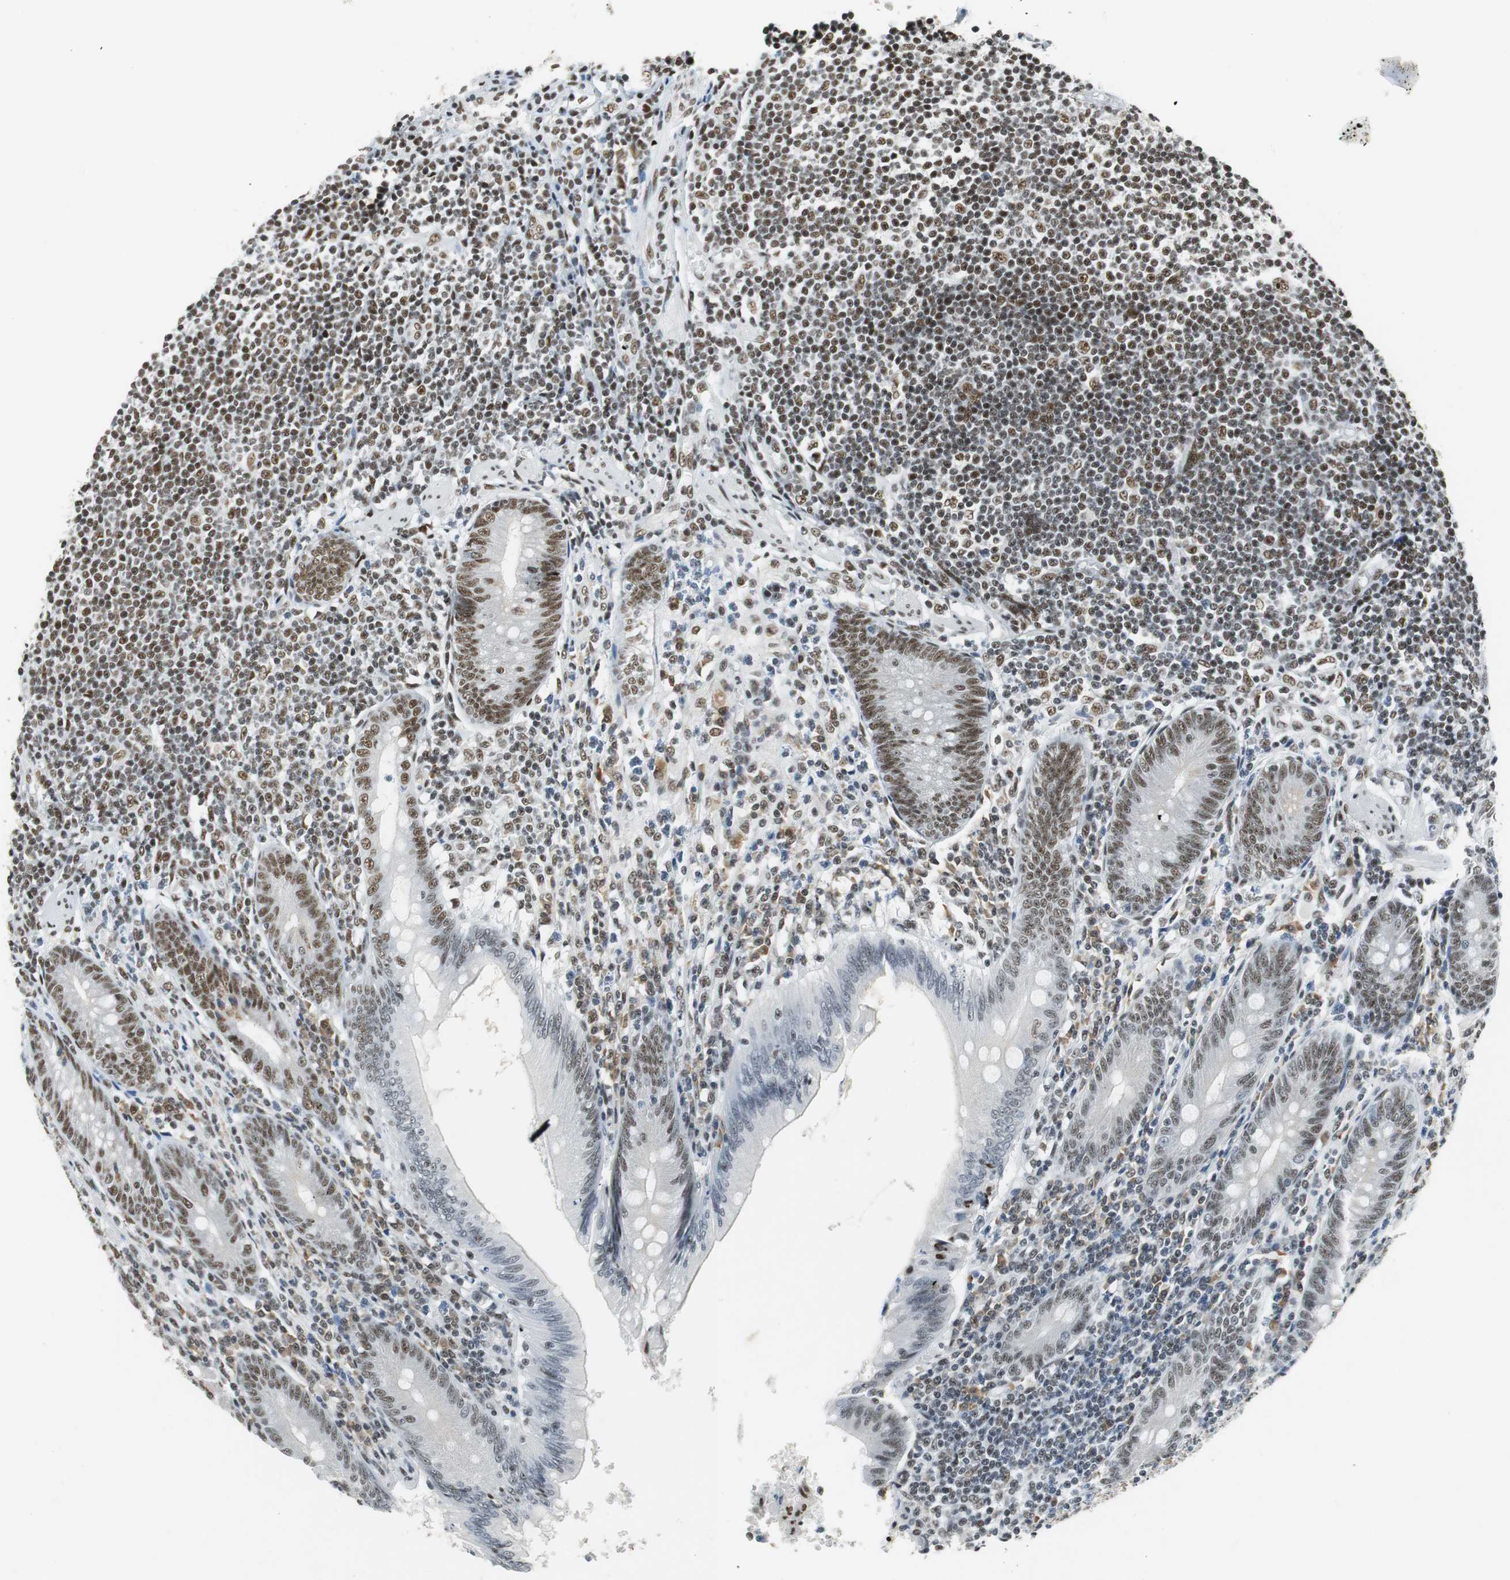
{"staining": {"intensity": "moderate", "quantity": "25%-75%", "location": "nuclear"}, "tissue": "appendix", "cell_type": "Glandular cells", "image_type": "normal", "snomed": [{"axis": "morphology", "description": "Normal tissue, NOS"}, {"axis": "morphology", "description": "Inflammation, NOS"}, {"axis": "topography", "description": "Appendix"}], "caption": "A high-resolution histopathology image shows IHC staining of normal appendix, which demonstrates moderate nuclear expression in about 25%-75% of glandular cells.", "gene": "PRKDC", "patient": {"sex": "male", "age": 46}}